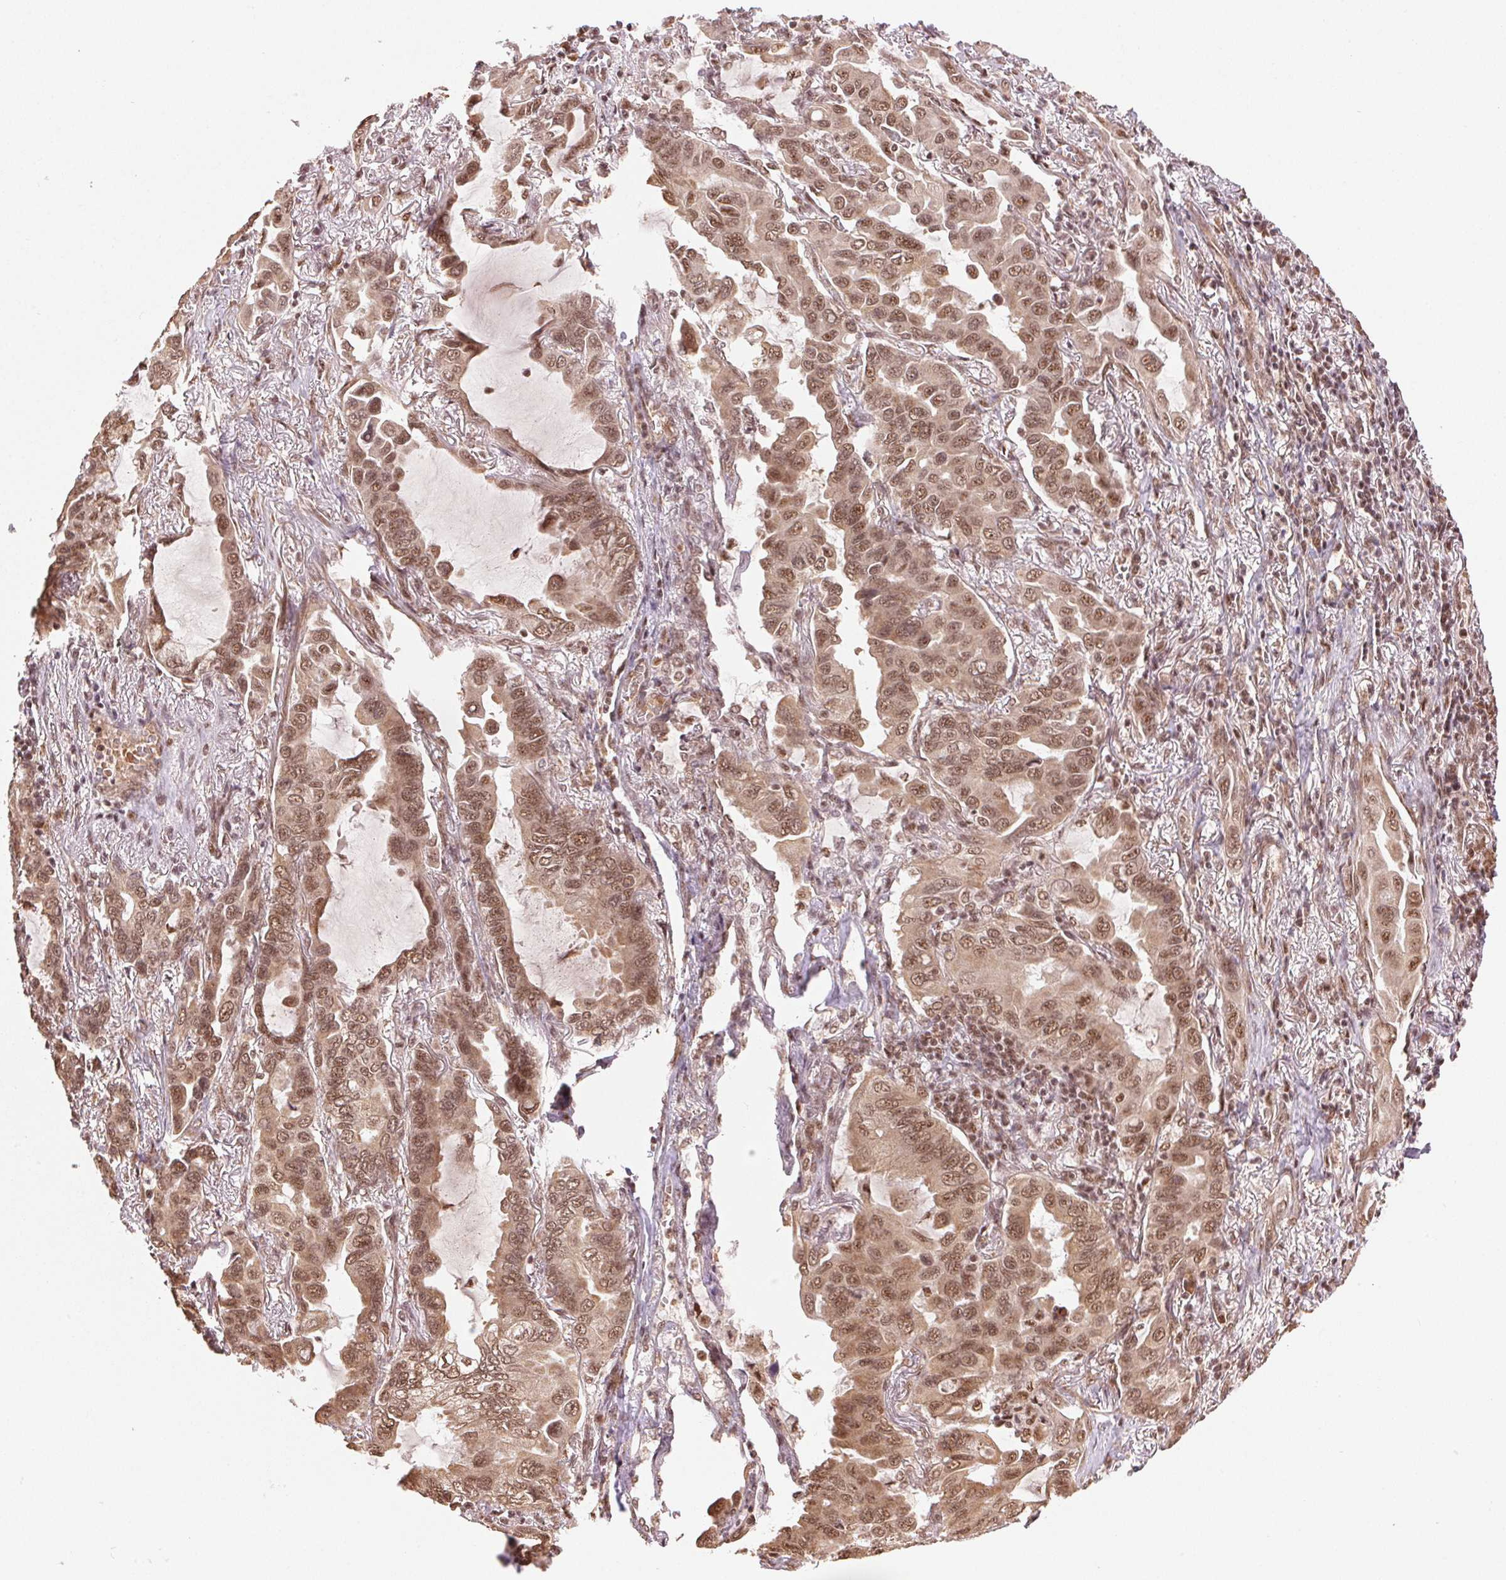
{"staining": {"intensity": "moderate", "quantity": ">75%", "location": "nuclear"}, "tissue": "lung cancer", "cell_type": "Tumor cells", "image_type": "cancer", "snomed": [{"axis": "morphology", "description": "Adenocarcinoma, NOS"}, {"axis": "topography", "description": "Lung"}], "caption": "Immunohistochemistry photomicrograph of neoplastic tissue: lung cancer (adenocarcinoma) stained using IHC shows medium levels of moderate protein expression localized specifically in the nuclear of tumor cells, appearing as a nuclear brown color.", "gene": "TREML4", "patient": {"sex": "male", "age": 64}}